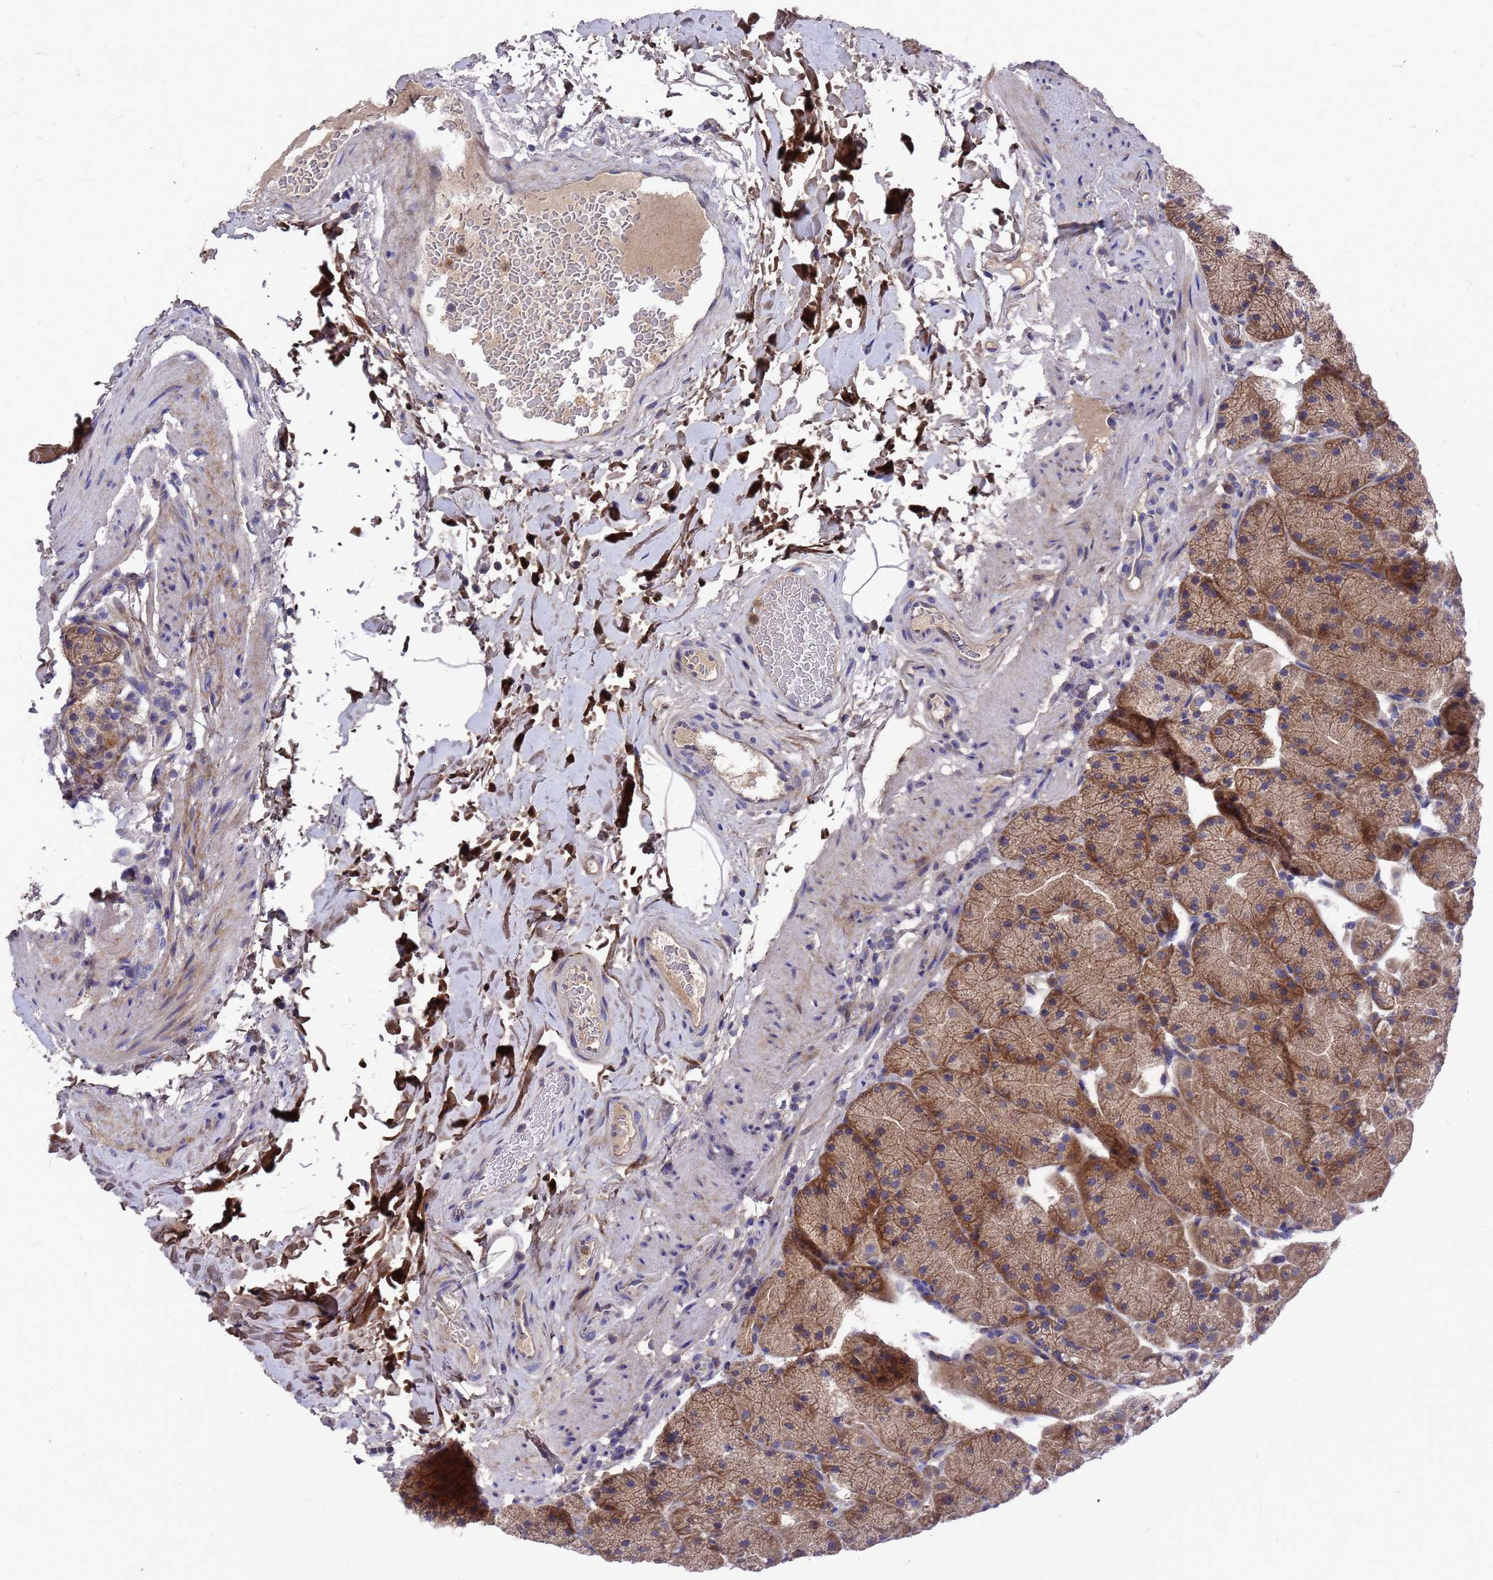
{"staining": {"intensity": "moderate", "quantity": "25%-75%", "location": "cytoplasmic/membranous"}, "tissue": "stomach", "cell_type": "Glandular cells", "image_type": "normal", "snomed": [{"axis": "morphology", "description": "Normal tissue, NOS"}, {"axis": "topography", "description": "Stomach, upper"}, {"axis": "topography", "description": "Stomach, lower"}], "caption": "Stomach stained for a protein (brown) displays moderate cytoplasmic/membranous positive staining in approximately 25%-75% of glandular cells.", "gene": "ZNF717", "patient": {"sex": "male", "age": 67}}